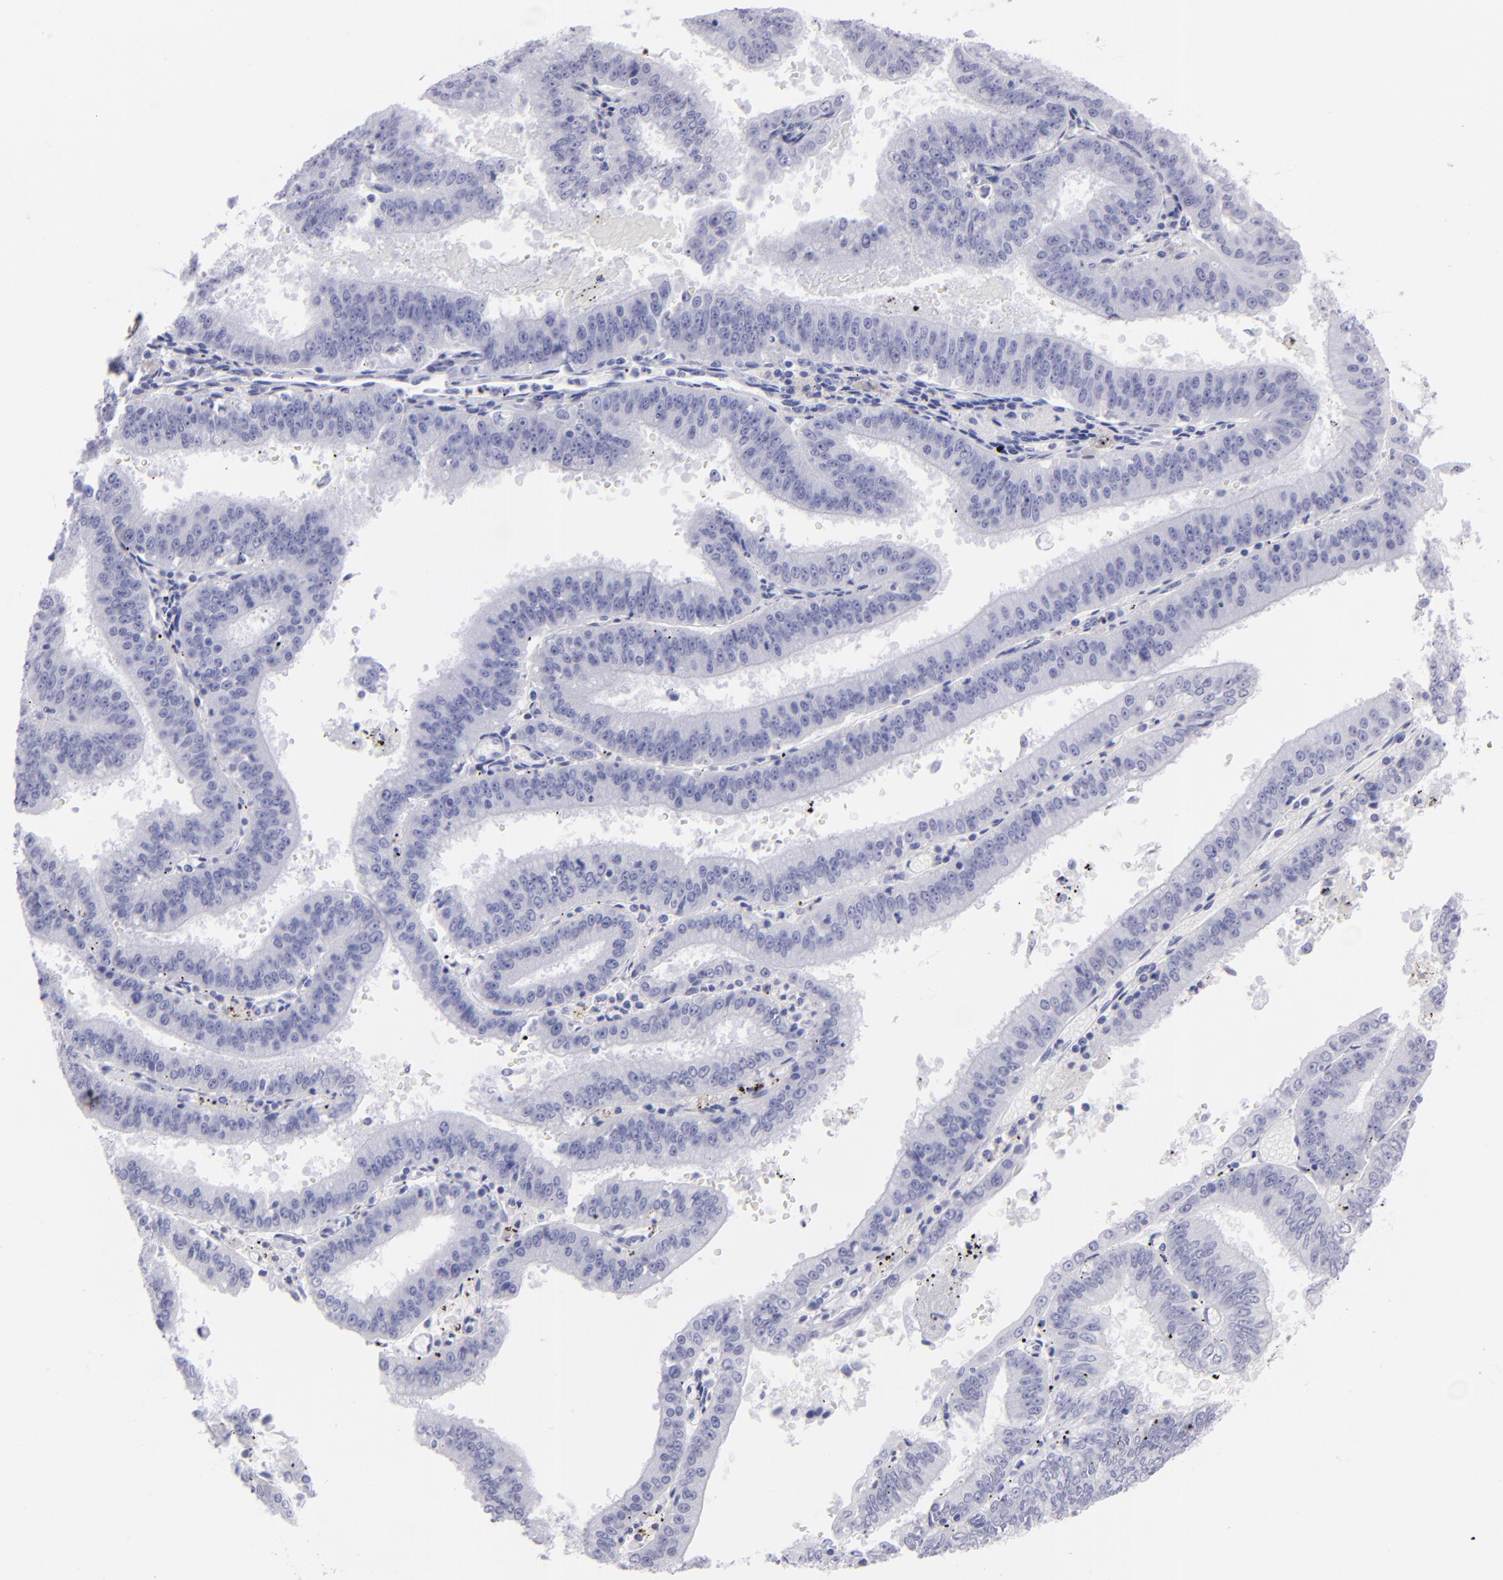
{"staining": {"intensity": "negative", "quantity": "none", "location": "none"}, "tissue": "endometrial cancer", "cell_type": "Tumor cells", "image_type": "cancer", "snomed": [{"axis": "morphology", "description": "Adenocarcinoma, NOS"}, {"axis": "topography", "description": "Endometrium"}], "caption": "Protein analysis of endometrial cancer demonstrates no significant staining in tumor cells.", "gene": "SLC1A3", "patient": {"sex": "female", "age": 66}}